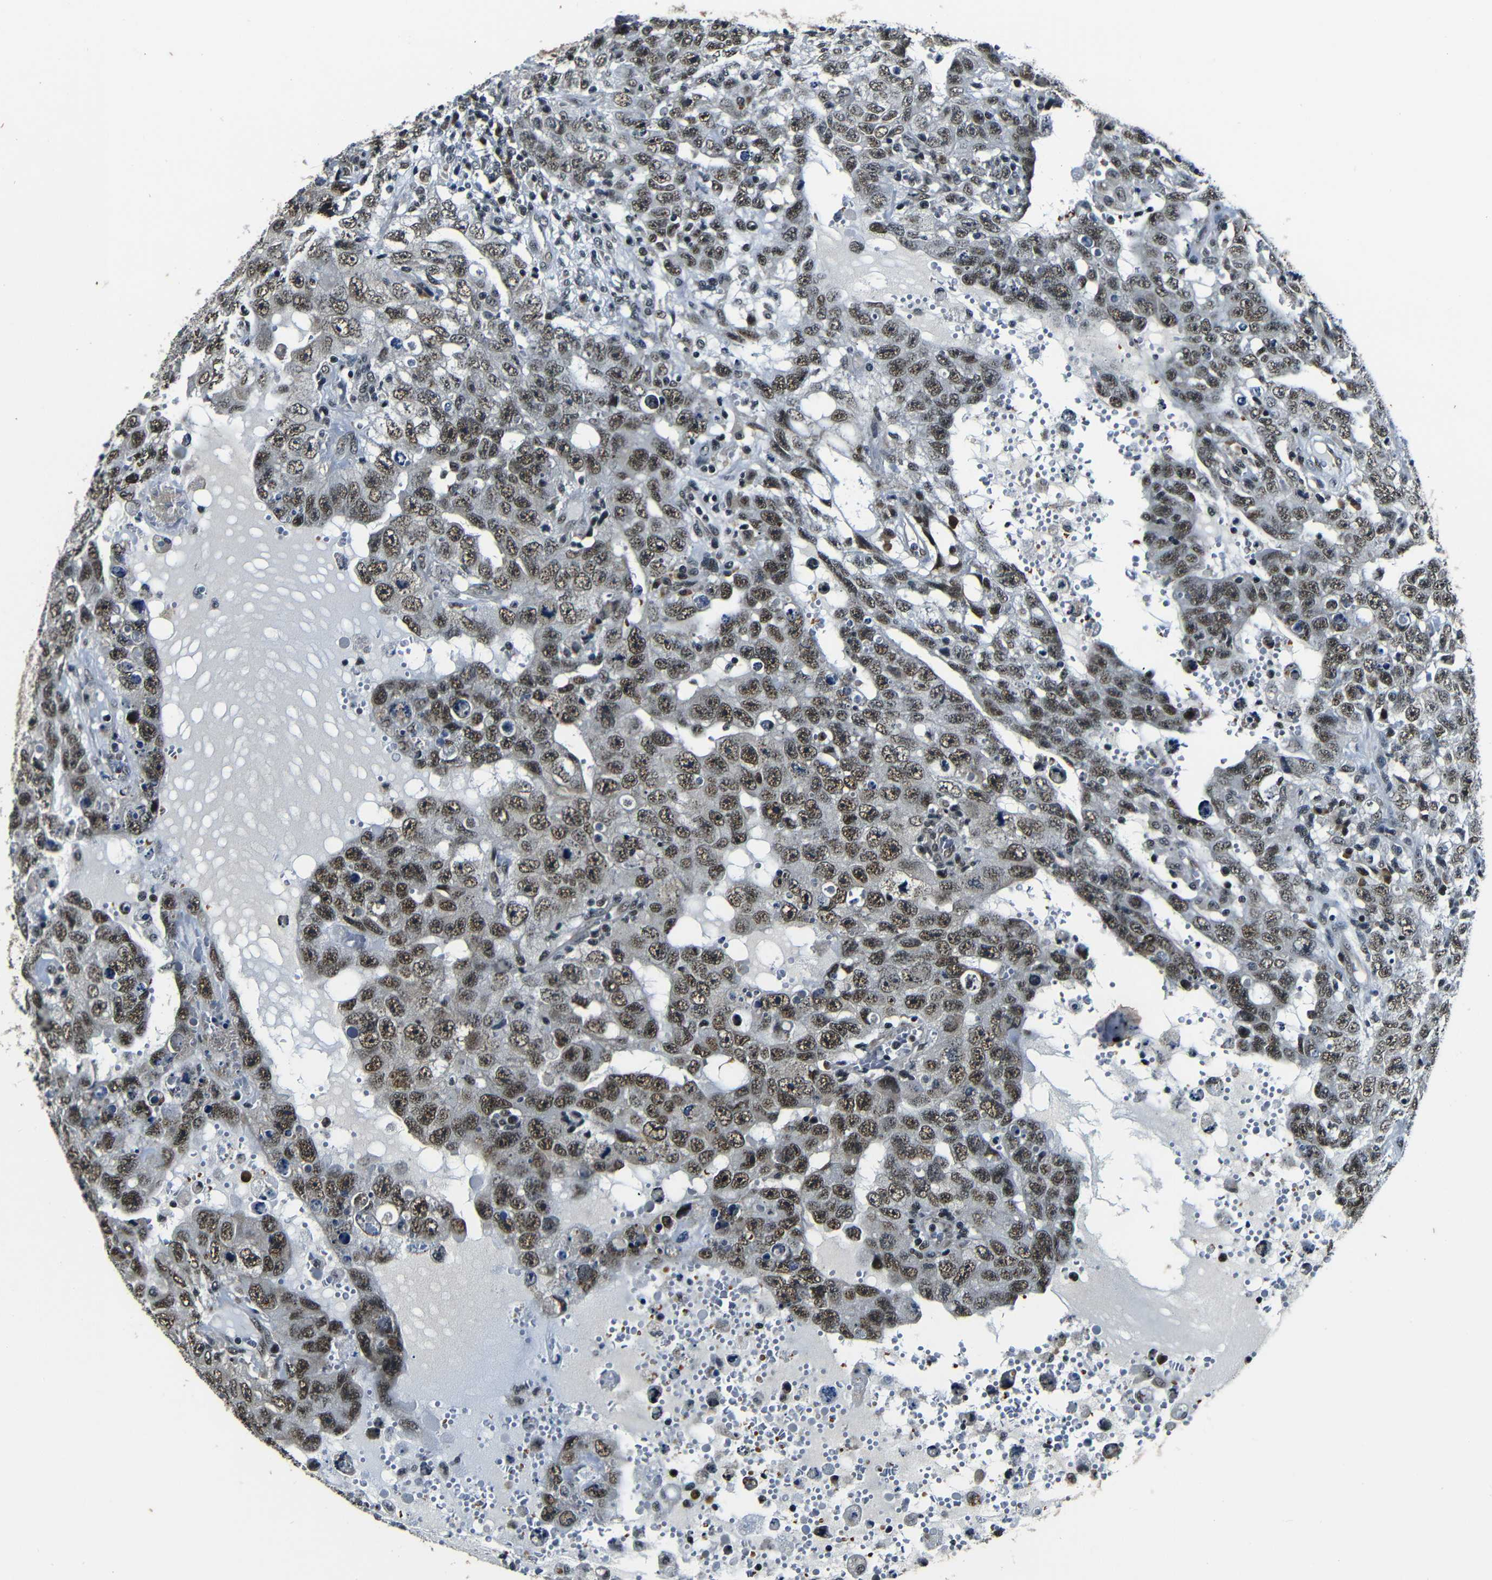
{"staining": {"intensity": "moderate", "quantity": ">75%", "location": "nuclear"}, "tissue": "testis cancer", "cell_type": "Tumor cells", "image_type": "cancer", "snomed": [{"axis": "morphology", "description": "Carcinoma, Embryonal, NOS"}, {"axis": "topography", "description": "Testis"}], "caption": "Moderate nuclear positivity for a protein is seen in about >75% of tumor cells of embryonal carcinoma (testis) using immunohistochemistry.", "gene": "FOXD4", "patient": {"sex": "male", "age": 26}}